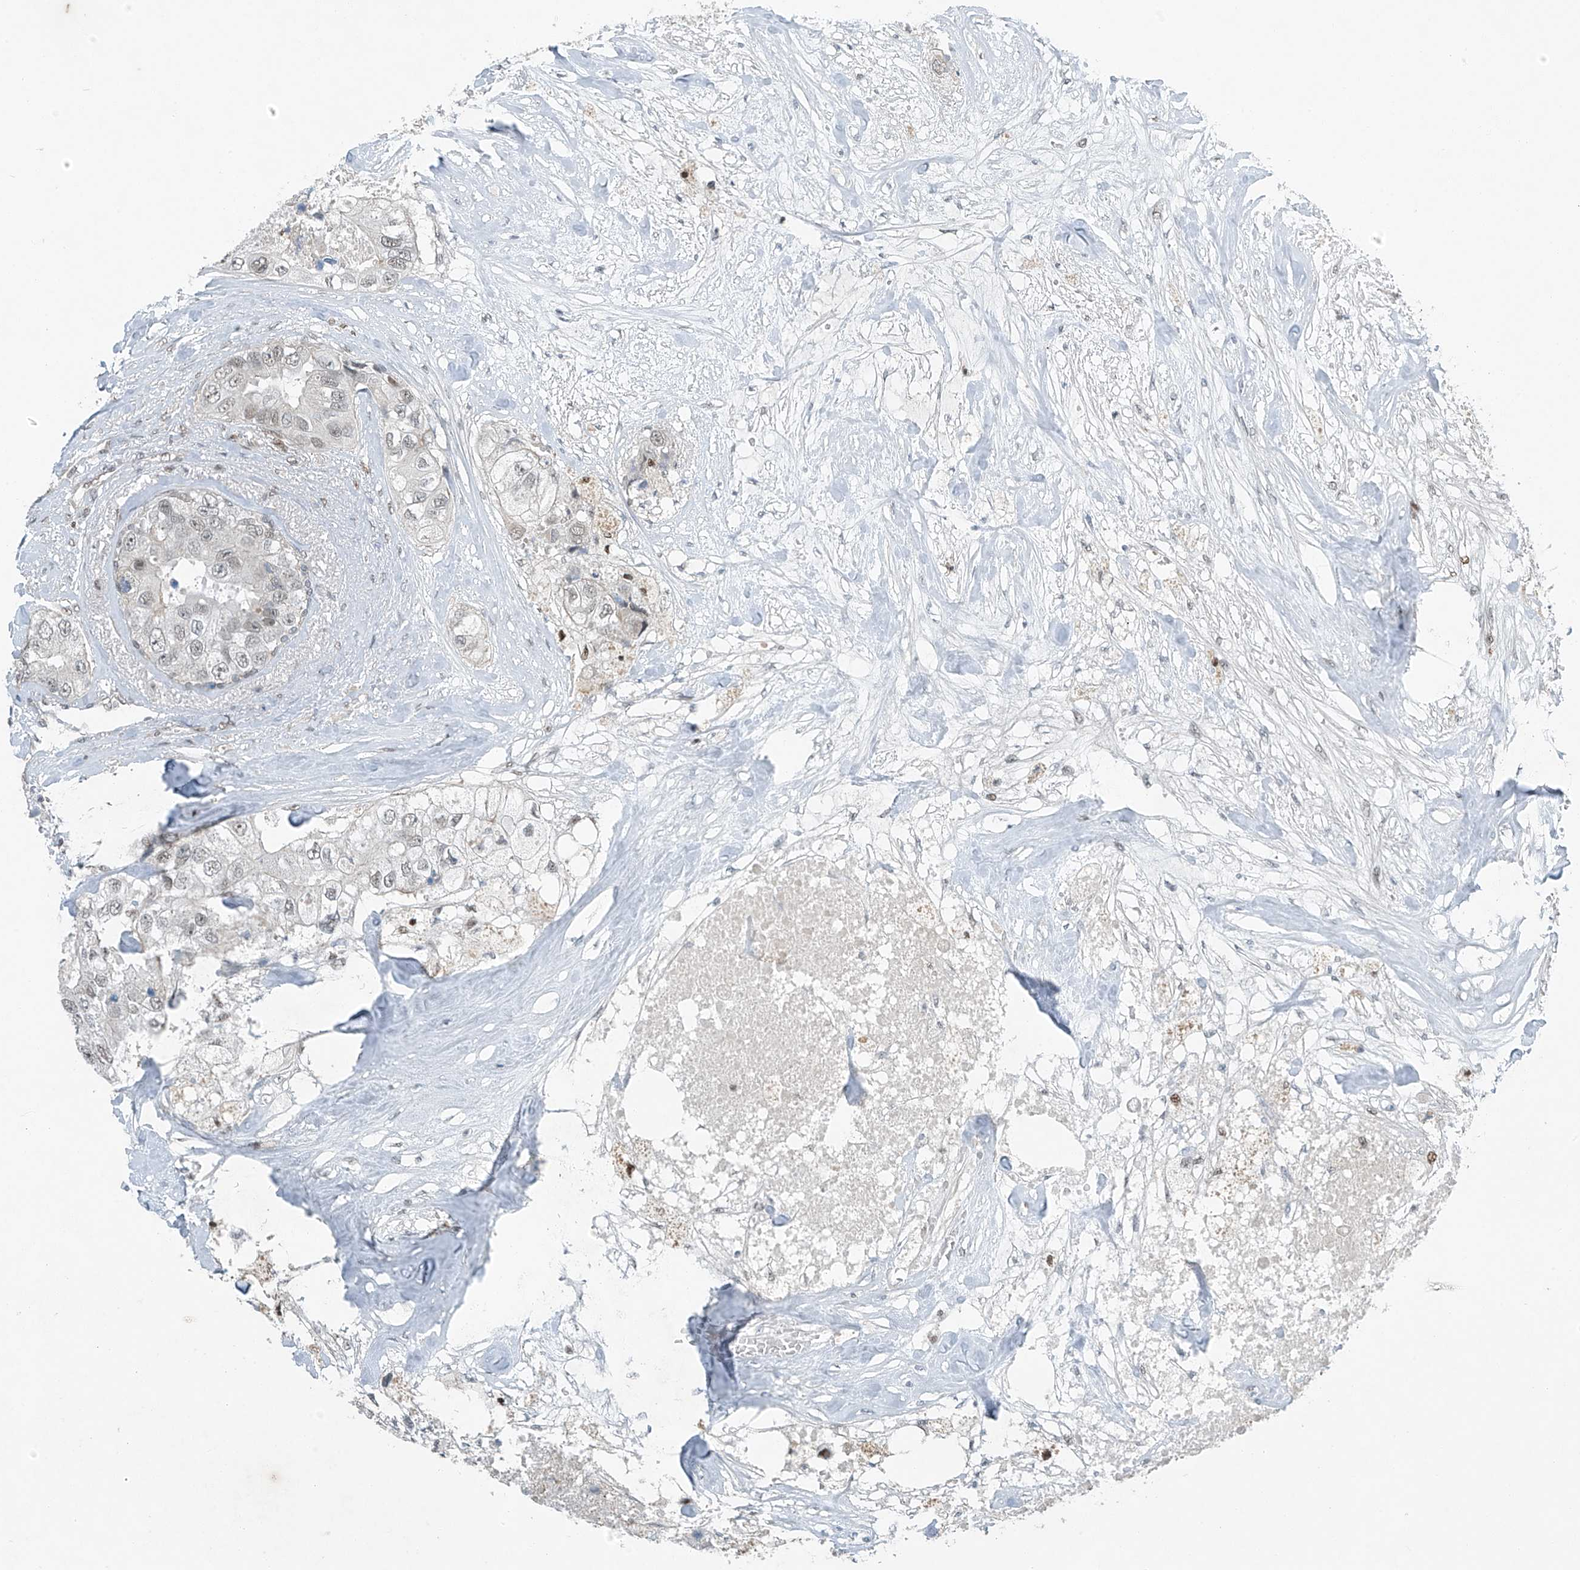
{"staining": {"intensity": "weak", "quantity": "<25%", "location": "nuclear"}, "tissue": "breast cancer", "cell_type": "Tumor cells", "image_type": "cancer", "snomed": [{"axis": "morphology", "description": "Duct carcinoma"}, {"axis": "topography", "description": "Breast"}], "caption": "Immunohistochemical staining of invasive ductal carcinoma (breast) exhibits no significant expression in tumor cells. (Stains: DAB IHC with hematoxylin counter stain, Microscopy: brightfield microscopy at high magnification).", "gene": "TAF8", "patient": {"sex": "female", "age": 62}}